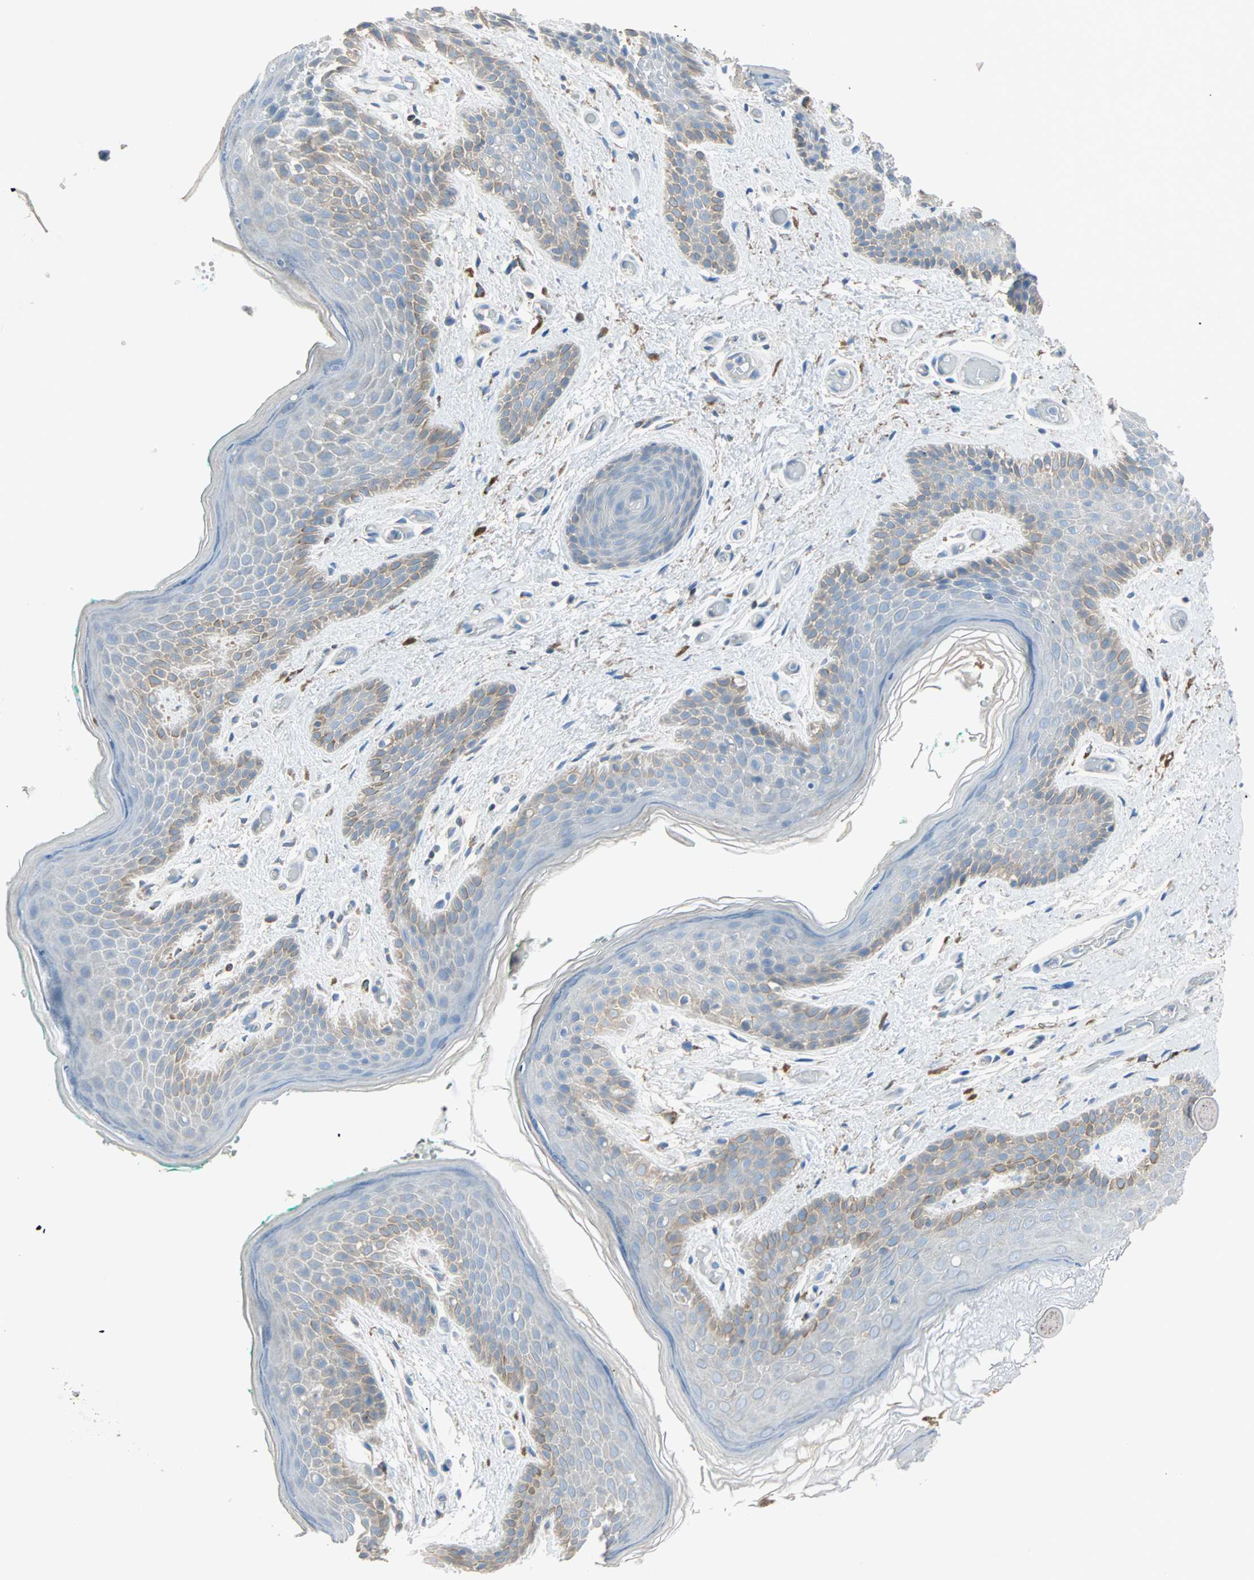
{"staining": {"intensity": "weak", "quantity": "<25%", "location": "cytoplasmic/membranous"}, "tissue": "skin", "cell_type": "Epidermal cells", "image_type": "normal", "snomed": [{"axis": "morphology", "description": "Normal tissue, NOS"}, {"axis": "topography", "description": "Anal"}], "caption": "Micrograph shows no protein expression in epidermal cells of normal skin.", "gene": "ACVRL1", "patient": {"sex": "male", "age": 74}}